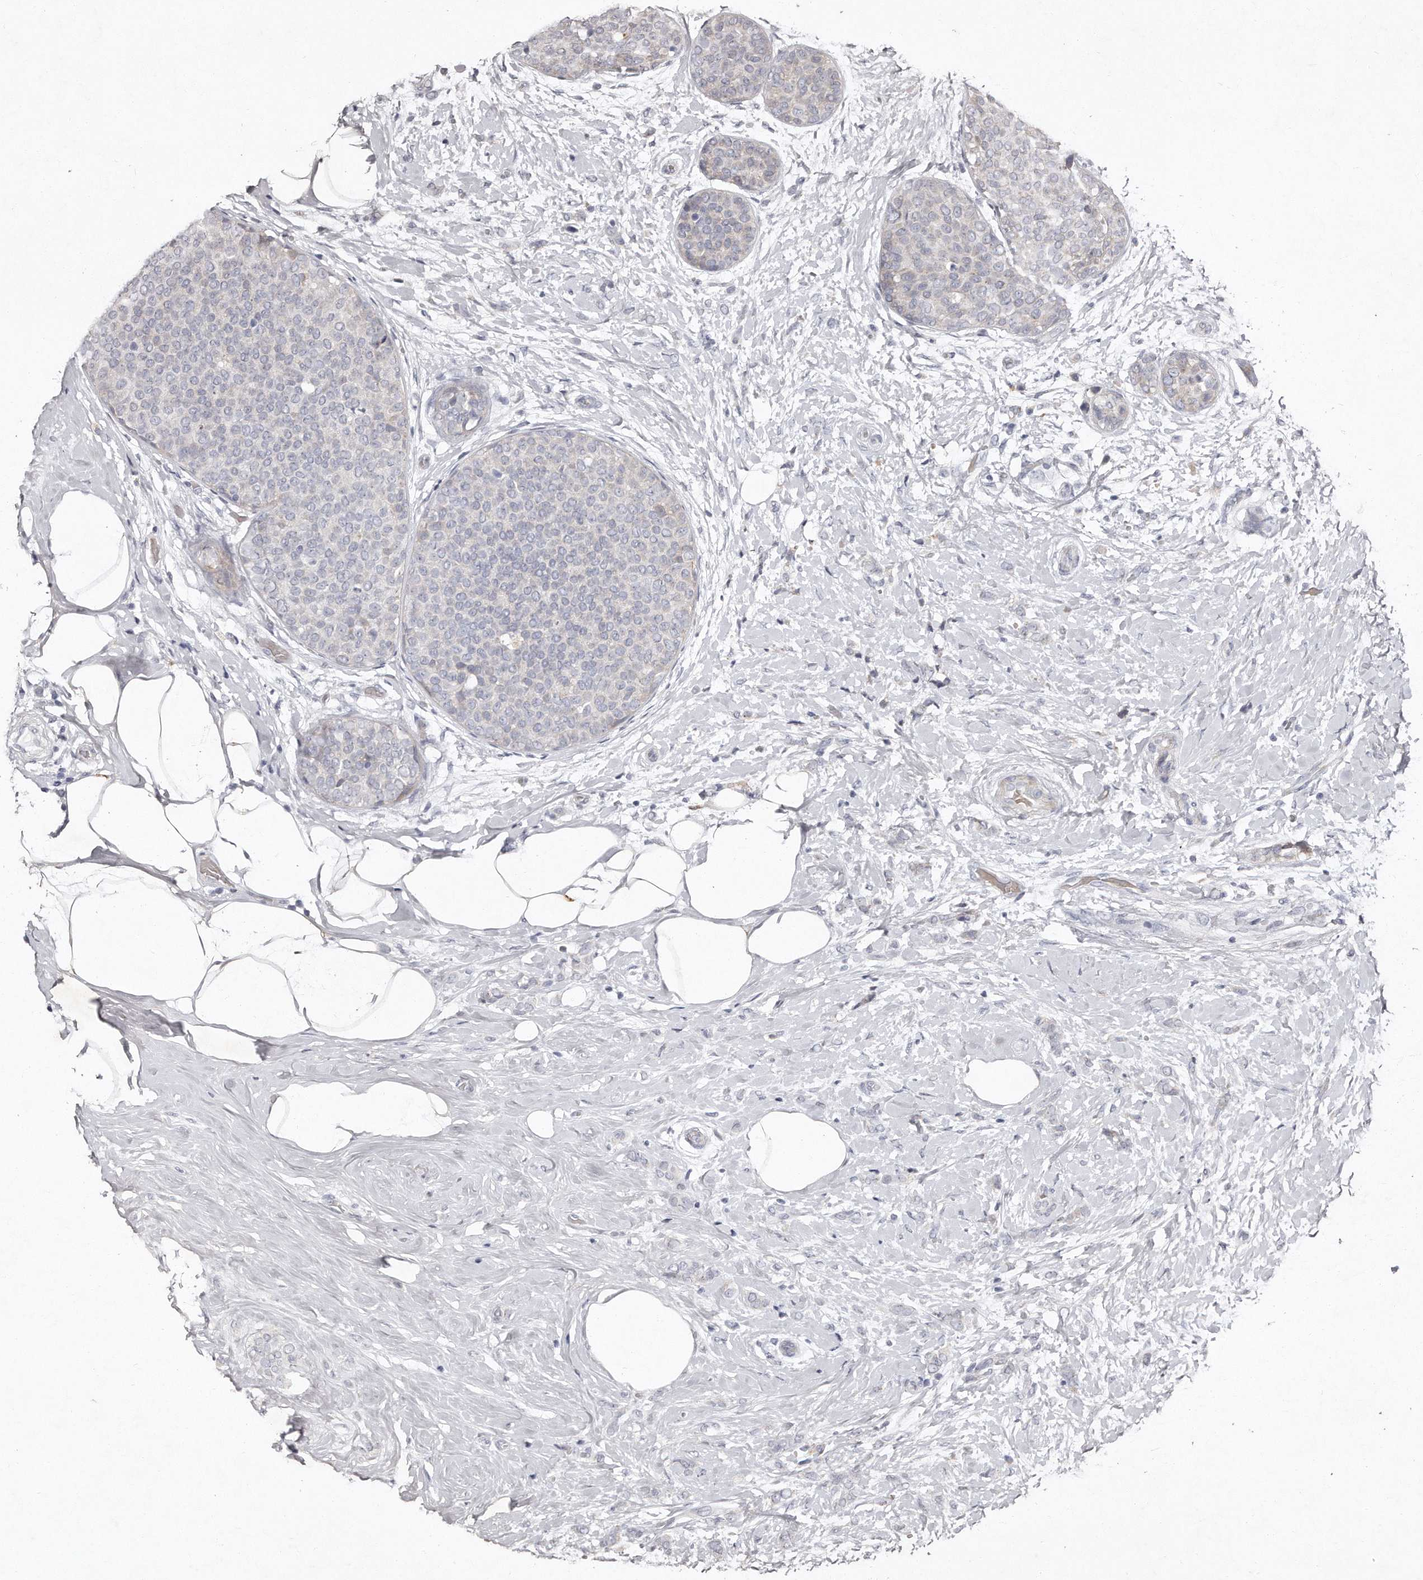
{"staining": {"intensity": "negative", "quantity": "none", "location": "none"}, "tissue": "breast cancer", "cell_type": "Tumor cells", "image_type": "cancer", "snomed": [{"axis": "morphology", "description": "Lobular carcinoma, in situ"}, {"axis": "morphology", "description": "Lobular carcinoma"}, {"axis": "topography", "description": "Breast"}], "caption": "Micrograph shows no protein positivity in tumor cells of lobular carcinoma in situ (breast) tissue. The staining is performed using DAB brown chromogen with nuclei counter-stained in using hematoxylin.", "gene": "TECR", "patient": {"sex": "female", "age": 41}}